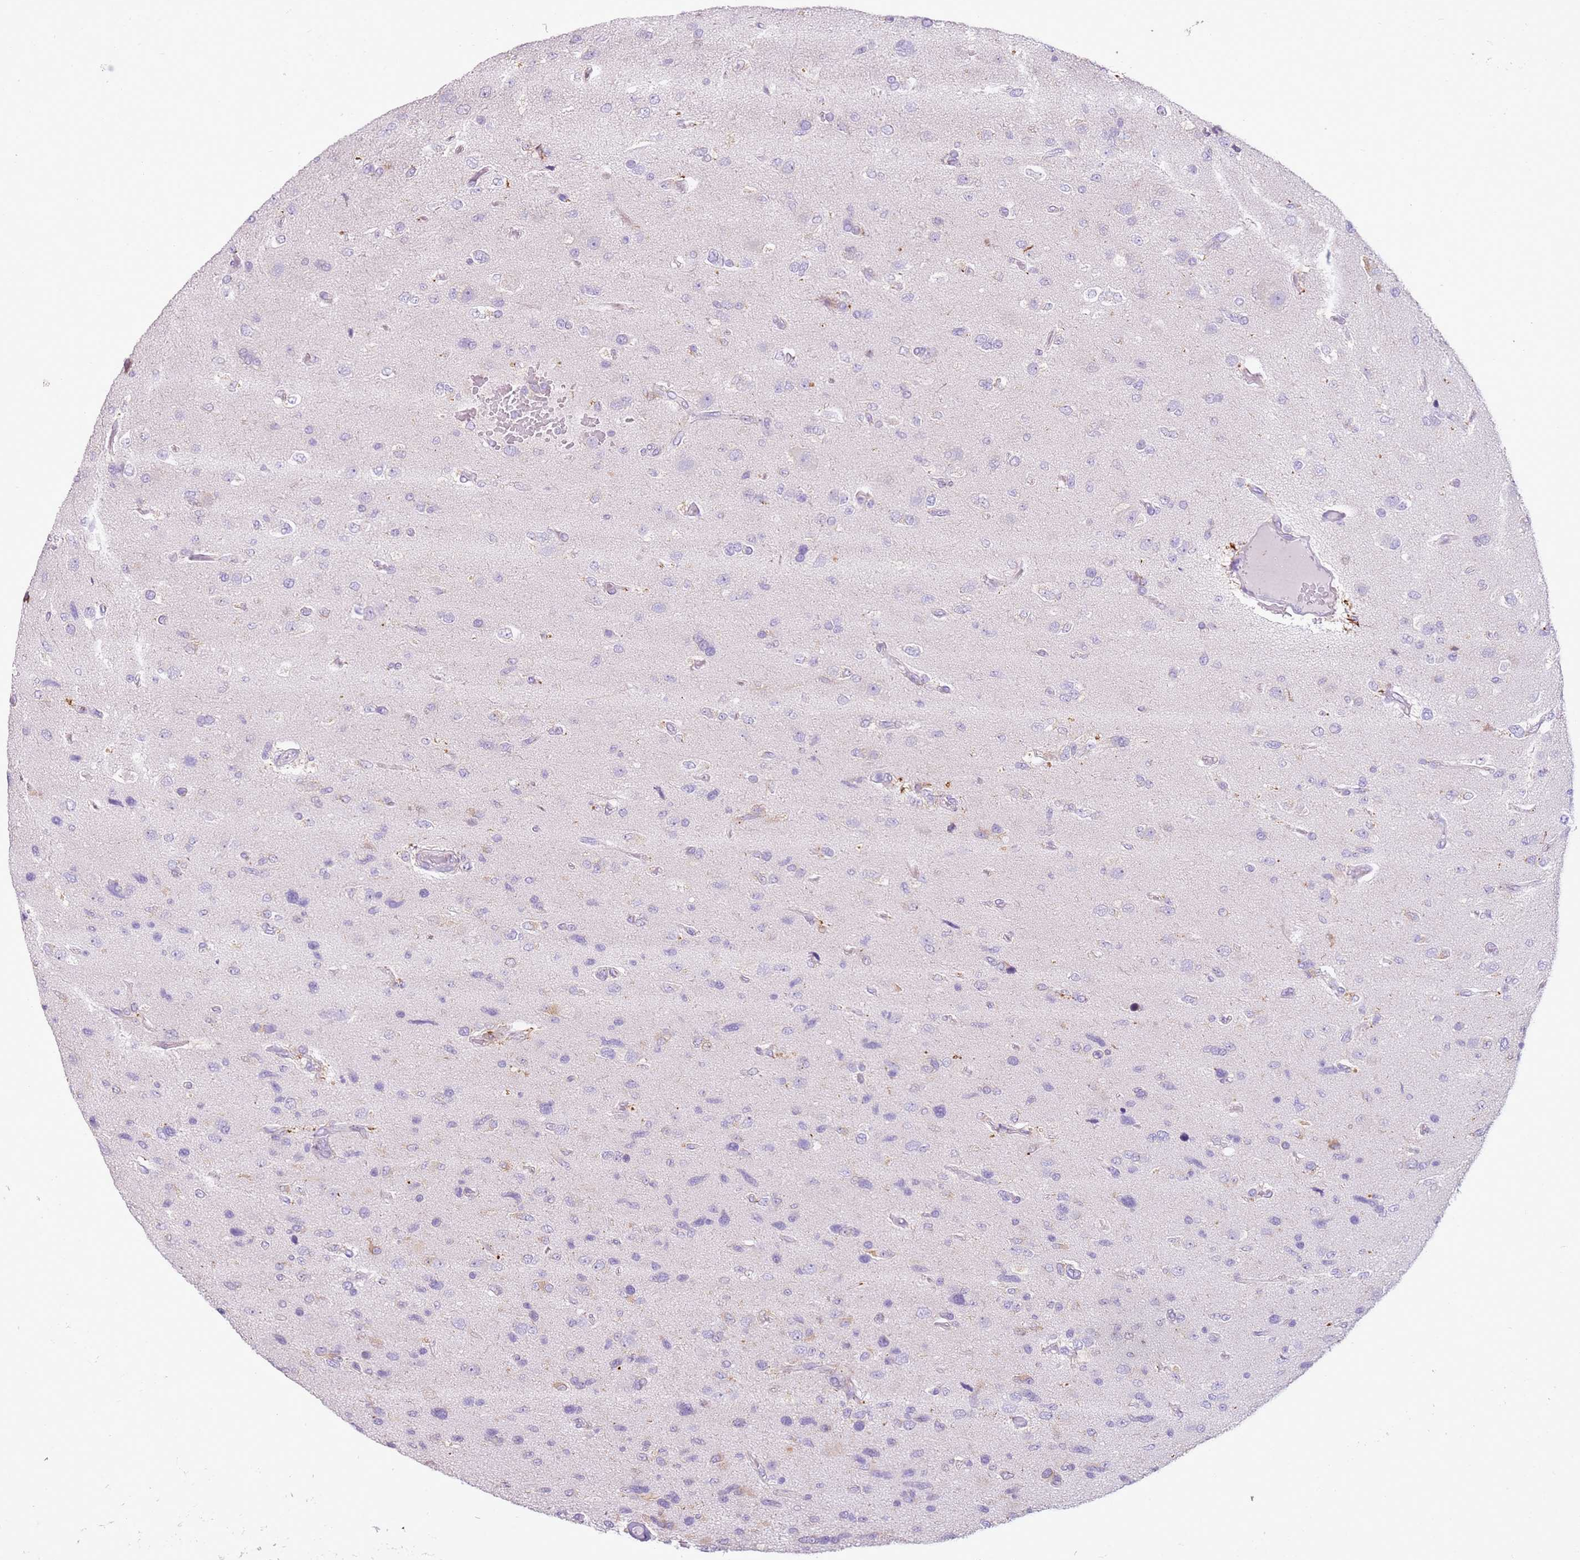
{"staining": {"intensity": "moderate", "quantity": "<25%", "location": "cytoplasmic/membranous"}, "tissue": "glioma", "cell_type": "Tumor cells", "image_type": "cancer", "snomed": [{"axis": "morphology", "description": "Glioma, malignant, High grade"}, {"axis": "topography", "description": "Brain"}], "caption": "High-grade glioma (malignant) was stained to show a protein in brown. There is low levels of moderate cytoplasmic/membranous expression in approximately <25% of tumor cells. (Brightfield microscopy of DAB IHC at high magnification).", "gene": "OAF", "patient": {"sex": "male", "age": 77}}